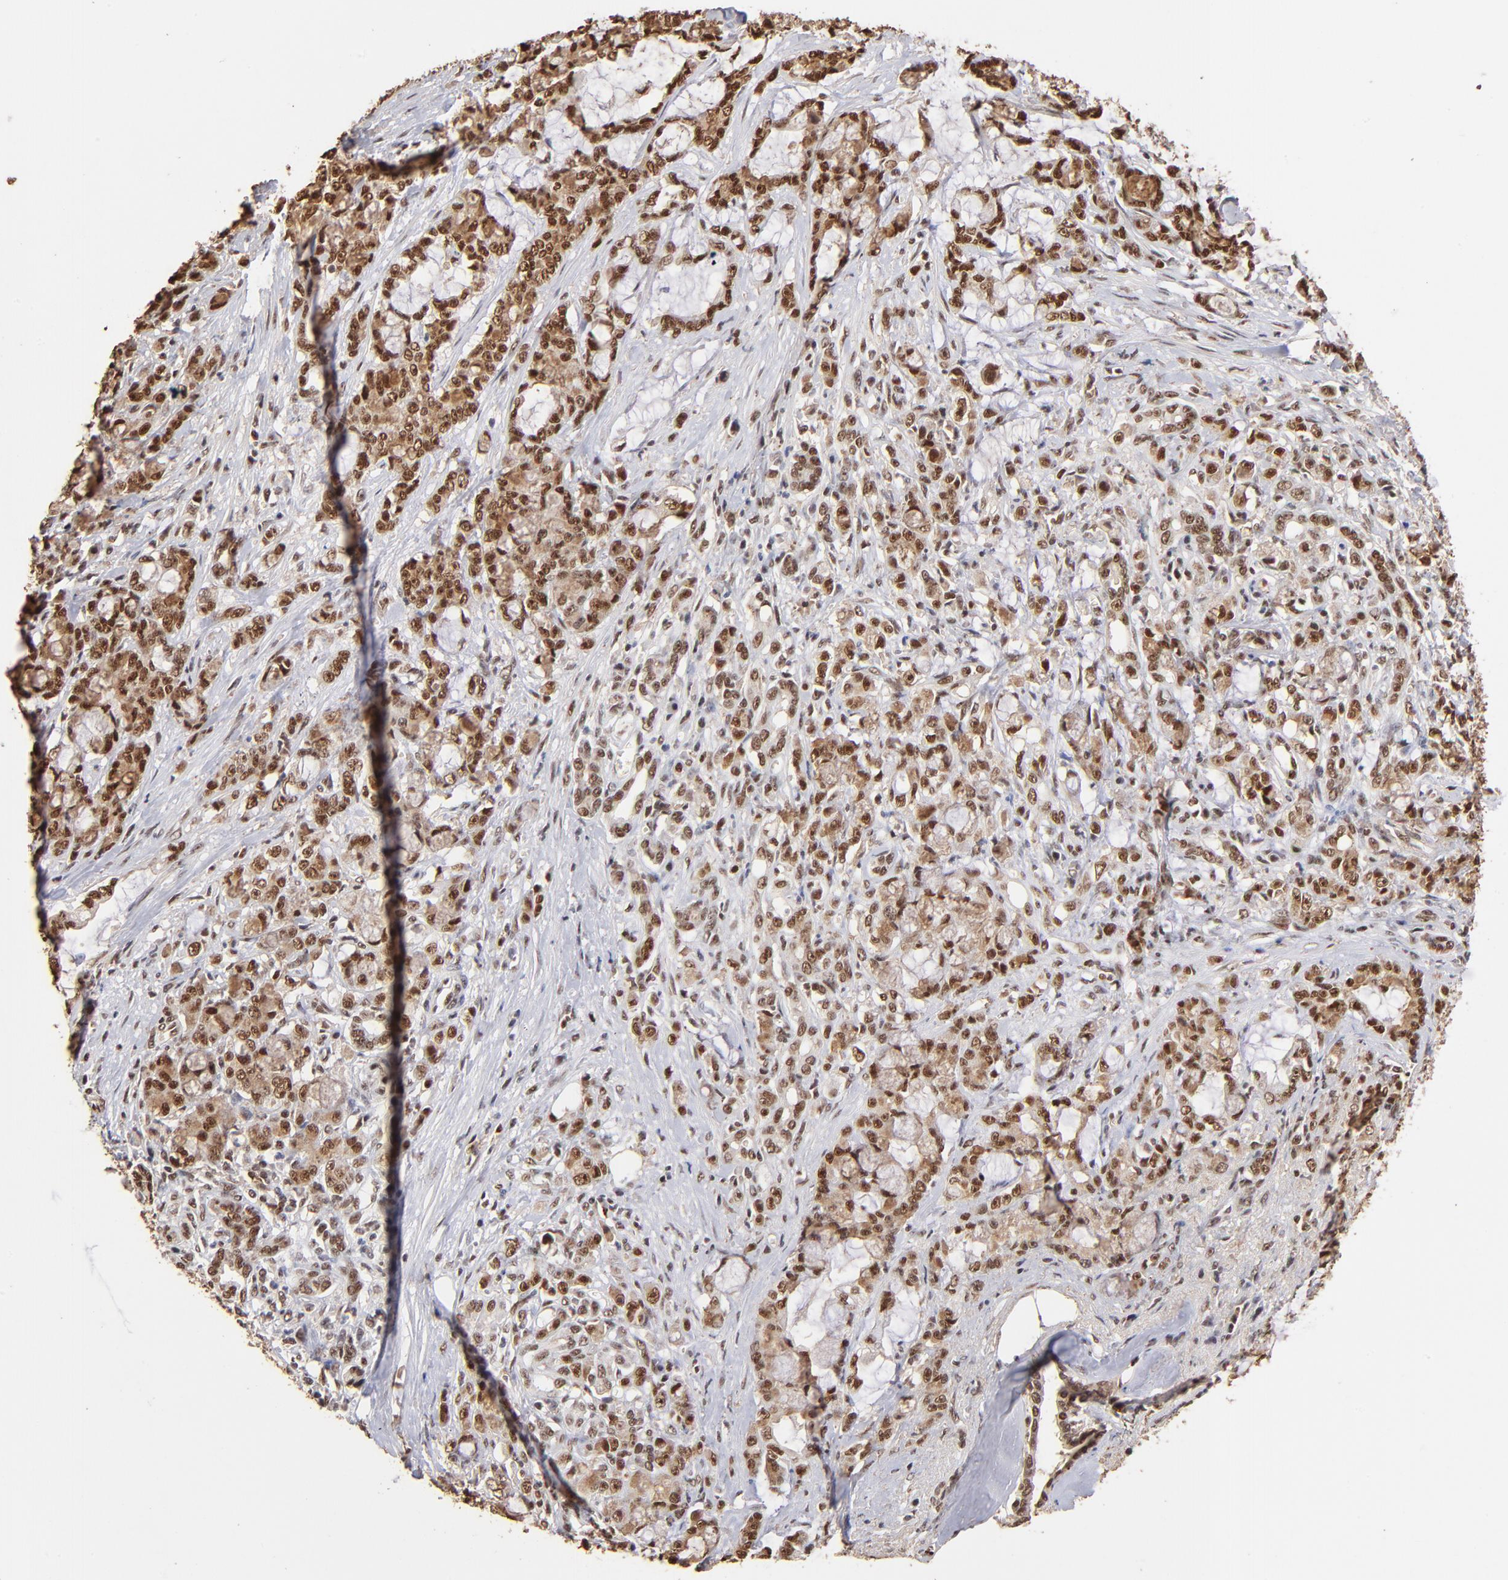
{"staining": {"intensity": "moderate", "quantity": ">75%", "location": "cytoplasmic/membranous,nuclear"}, "tissue": "pancreatic cancer", "cell_type": "Tumor cells", "image_type": "cancer", "snomed": [{"axis": "morphology", "description": "Adenocarcinoma, NOS"}, {"axis": "topography", "description": "Pancreas"}], "caption": "Moderate cytoplasmic/membranous and nuclear expression is present in approximately >75% of tumor cells in pancreatic cancer. The protein is stained brown, and the nuclei are stained in blue (DAB IHC with brightfield microscopy, high magnification).", "gene": "ZNF146", "patient": {"sex": "female", "age": 73}}